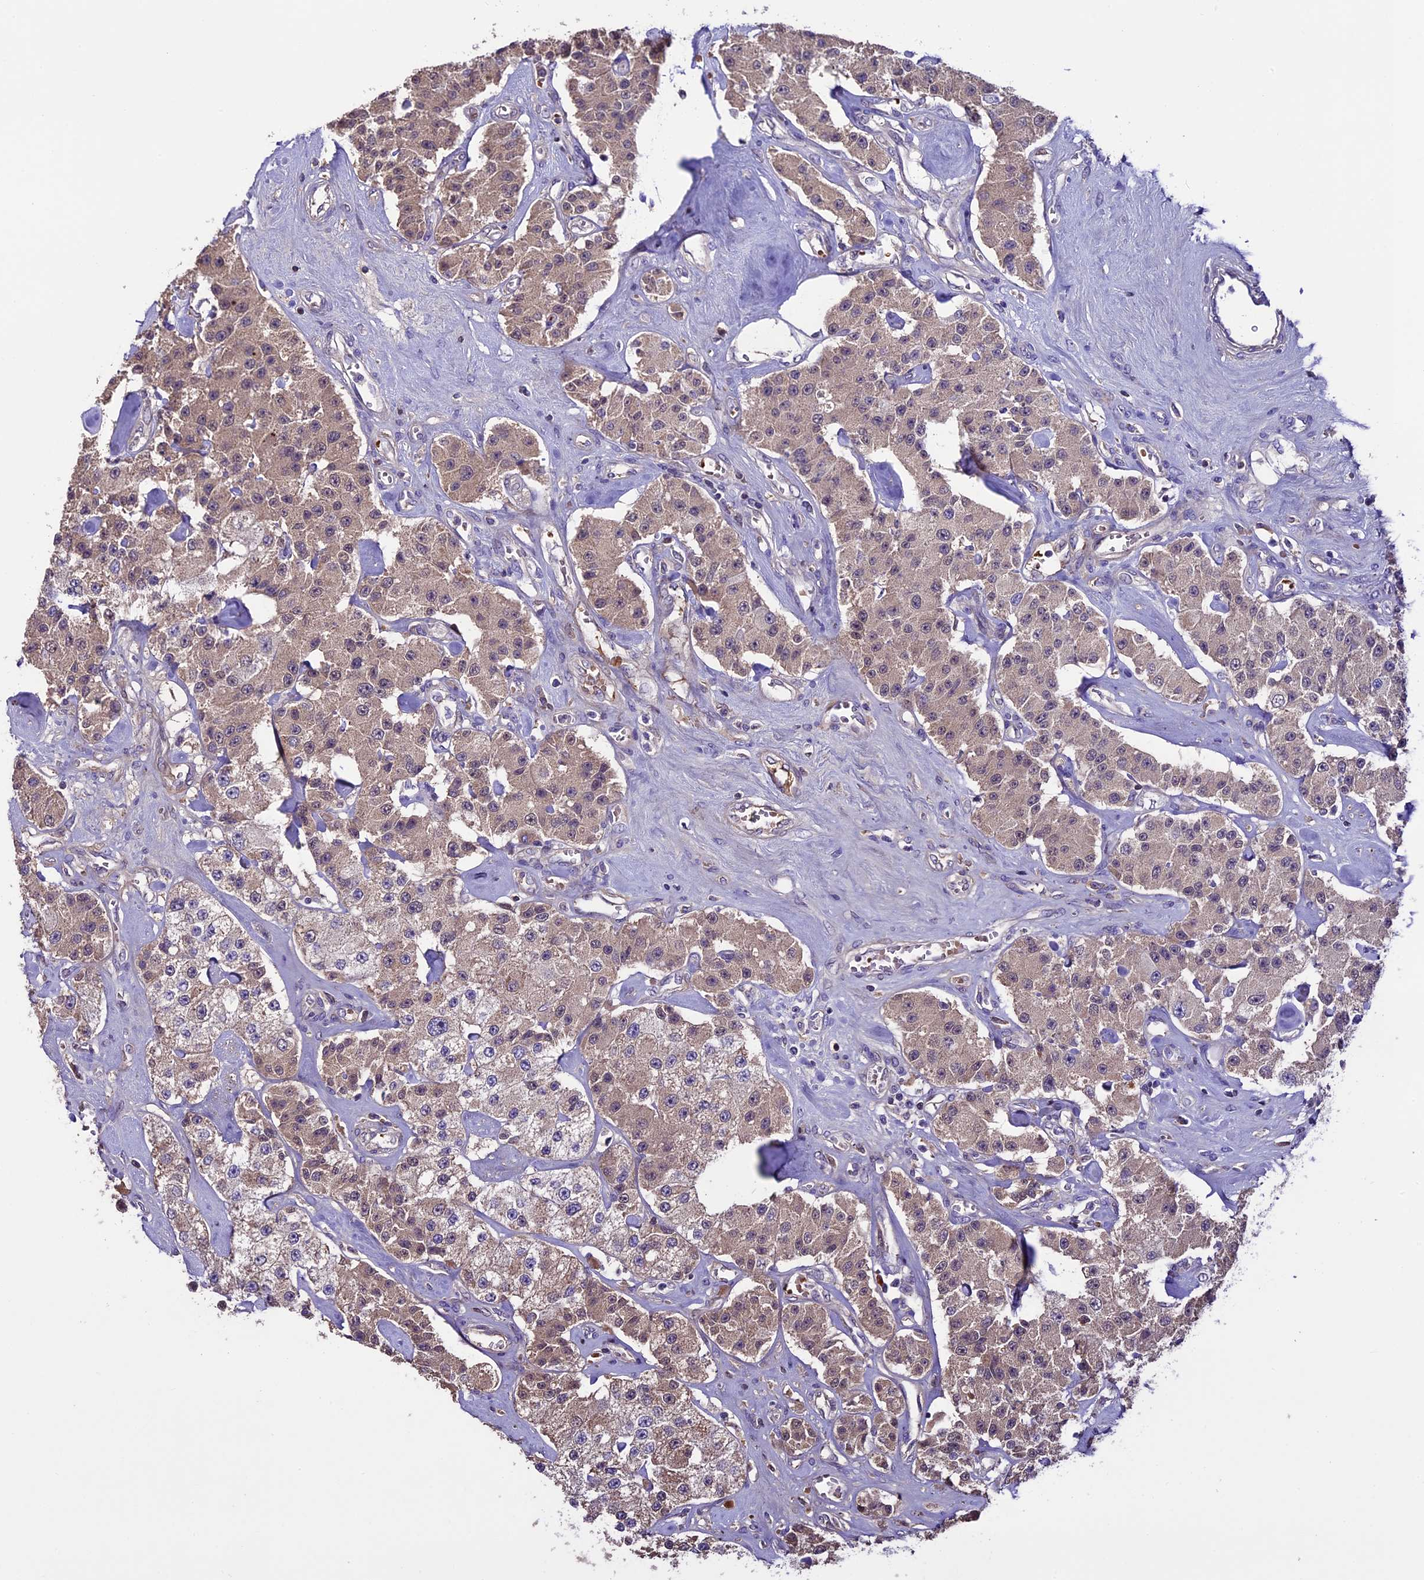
{"staining": {"intensity": "weak", "quantity": ">75%", "location": "cytoplasmic/membranous"}, "tissue": "carcinoid", "cell_type": "Tumor cells", "image_type": "cancer", "snomed": [{"axis": "morphology", "description": "Carcinoid, malignant, NOS"}, {"axis": "topography", "description": "Pancreas"}], "caption": "Immunohistochemical staining of carcinoid (malignant) reveals low levels of weak cytoplasmic/membranous protein staining in about >75% of tumor cells. (DAB = brown stain, brightfield microscopy at high magnification).", "gene": "TCP11L2", "patient": {"sex": "male", "age": 41}}